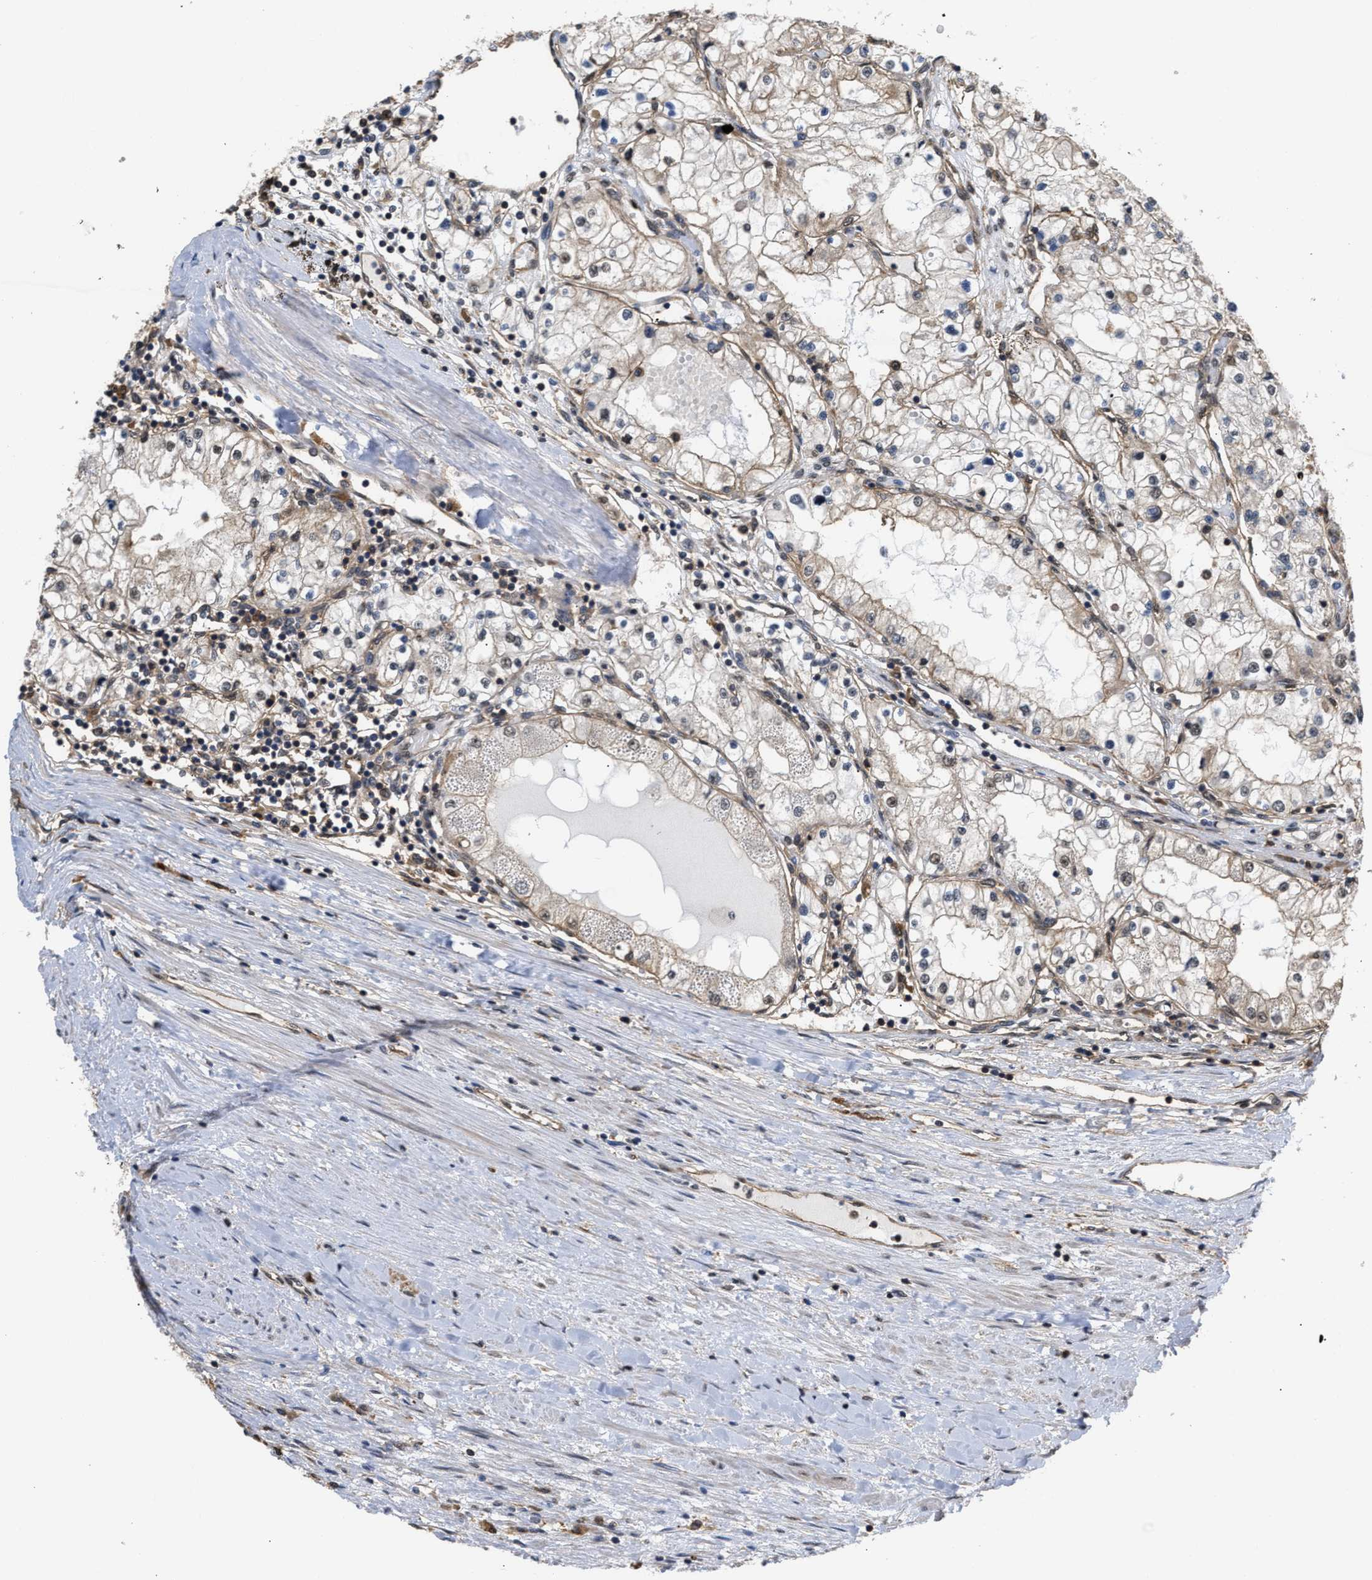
{"staining": {"intensity": "weak", "quantity": "<25%", "location": "nuclear"}, "tissue": "renal cancer", "cell_type": "Tumor cells", "image_type": "cancer", "snomed": [{"axis": "morphology", "description": "Adenocarcinoma, NOS"}, {"axis": "topography", "description": "Kidney"}], "caption": "Protein analysis of renal adenocarcinoma displays no significant positivity in tumor cells.", "gene": "SCAI", "patient": {"sex": "male", "age": 68}}